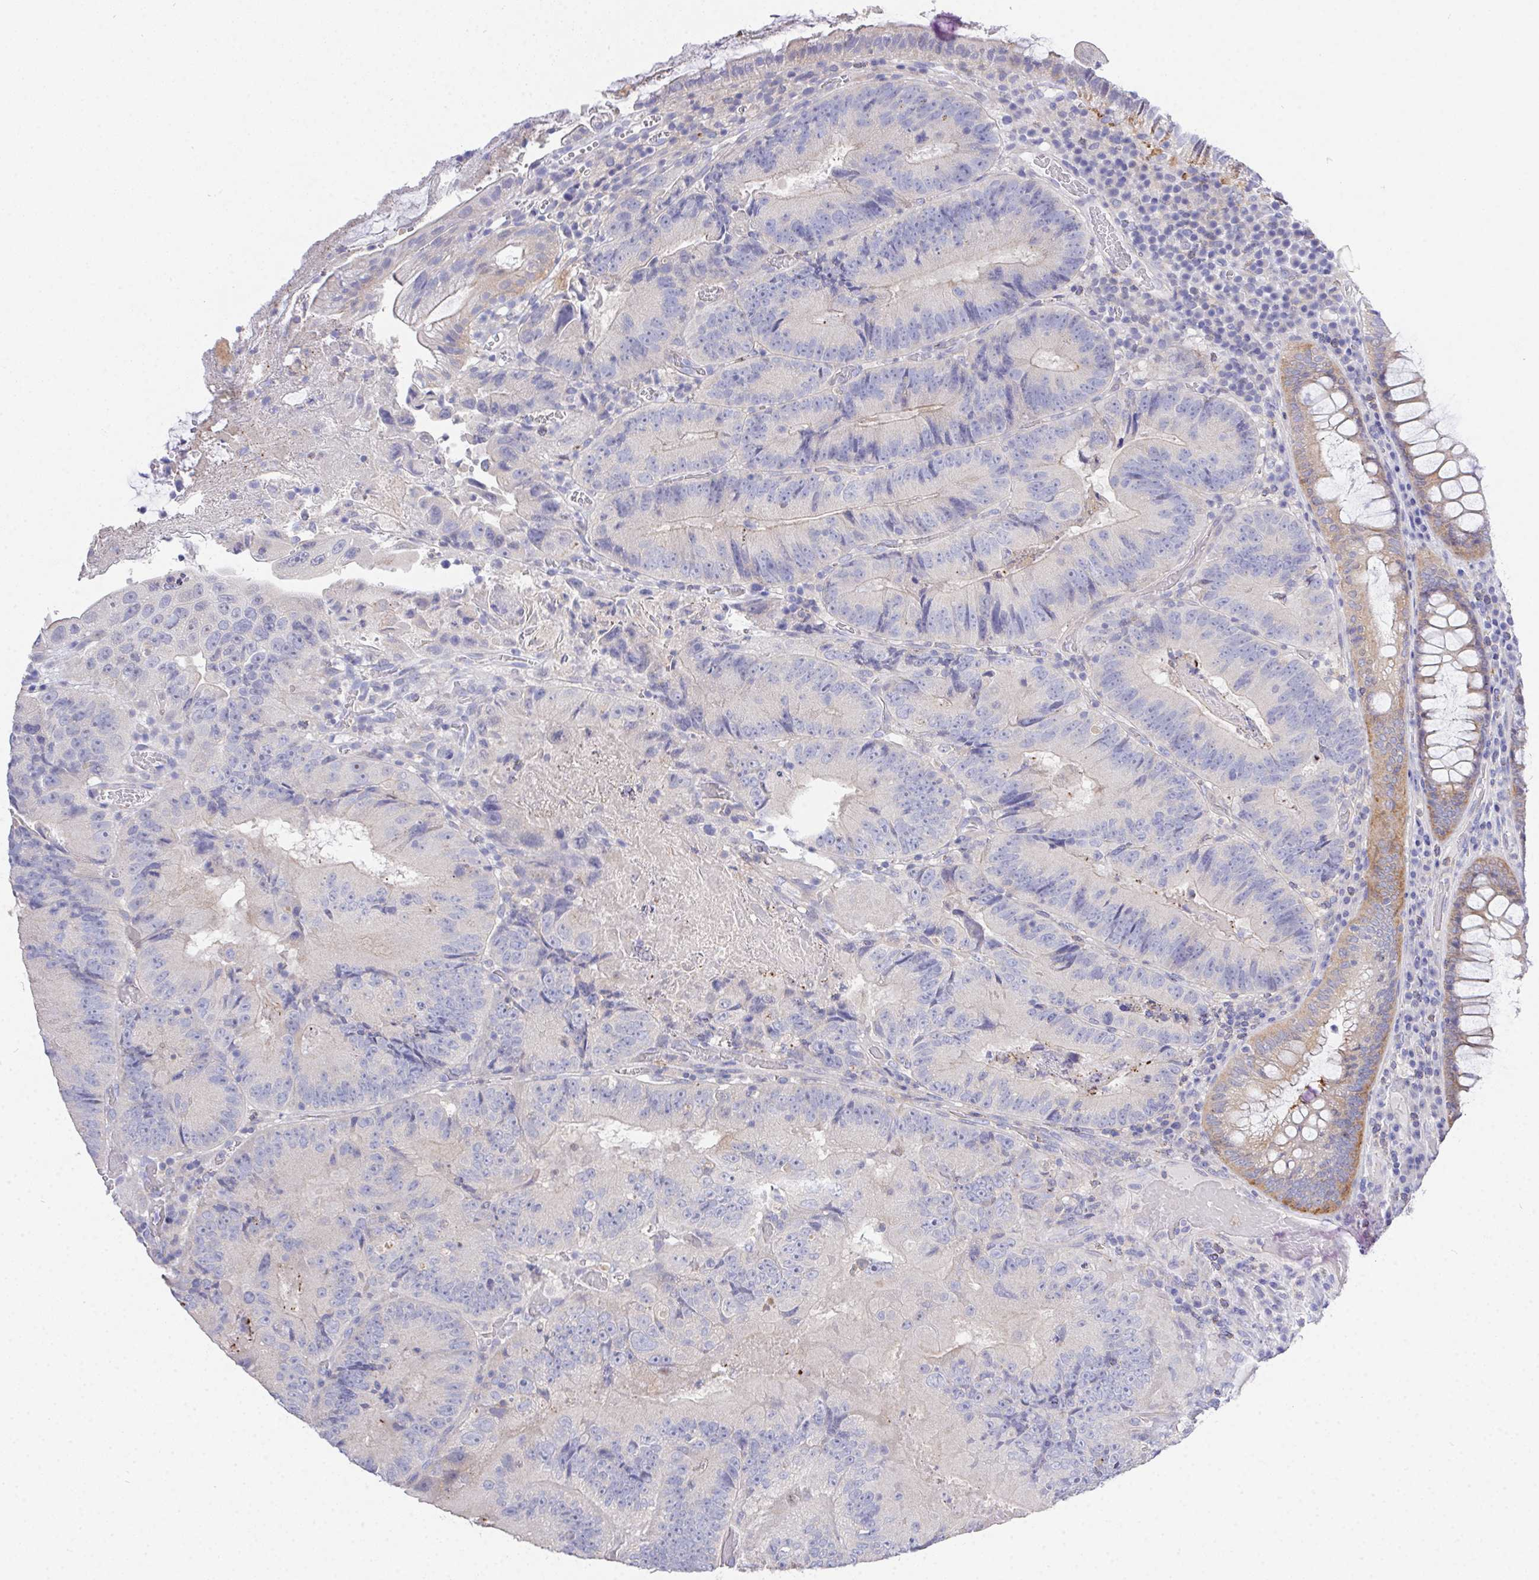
{"staining": {"intensity": "negative", "quantity": "none", "location": "none"}, "tissue": "colorectal cancer", "cell_type": "Tumor cells", "image_type": "cancer", "snomed": [{"axis": "morphology", "description": "Adenocarcinoma, NOS"}, {"axis": "topography", "description": "Colon"}], "caption": "The histopathology image reveals no staining of tumor cells in colorectal cancer (adenocarcinoma).", "gene": "PRG3", "patient": {"sex": "female", "age": 86}}